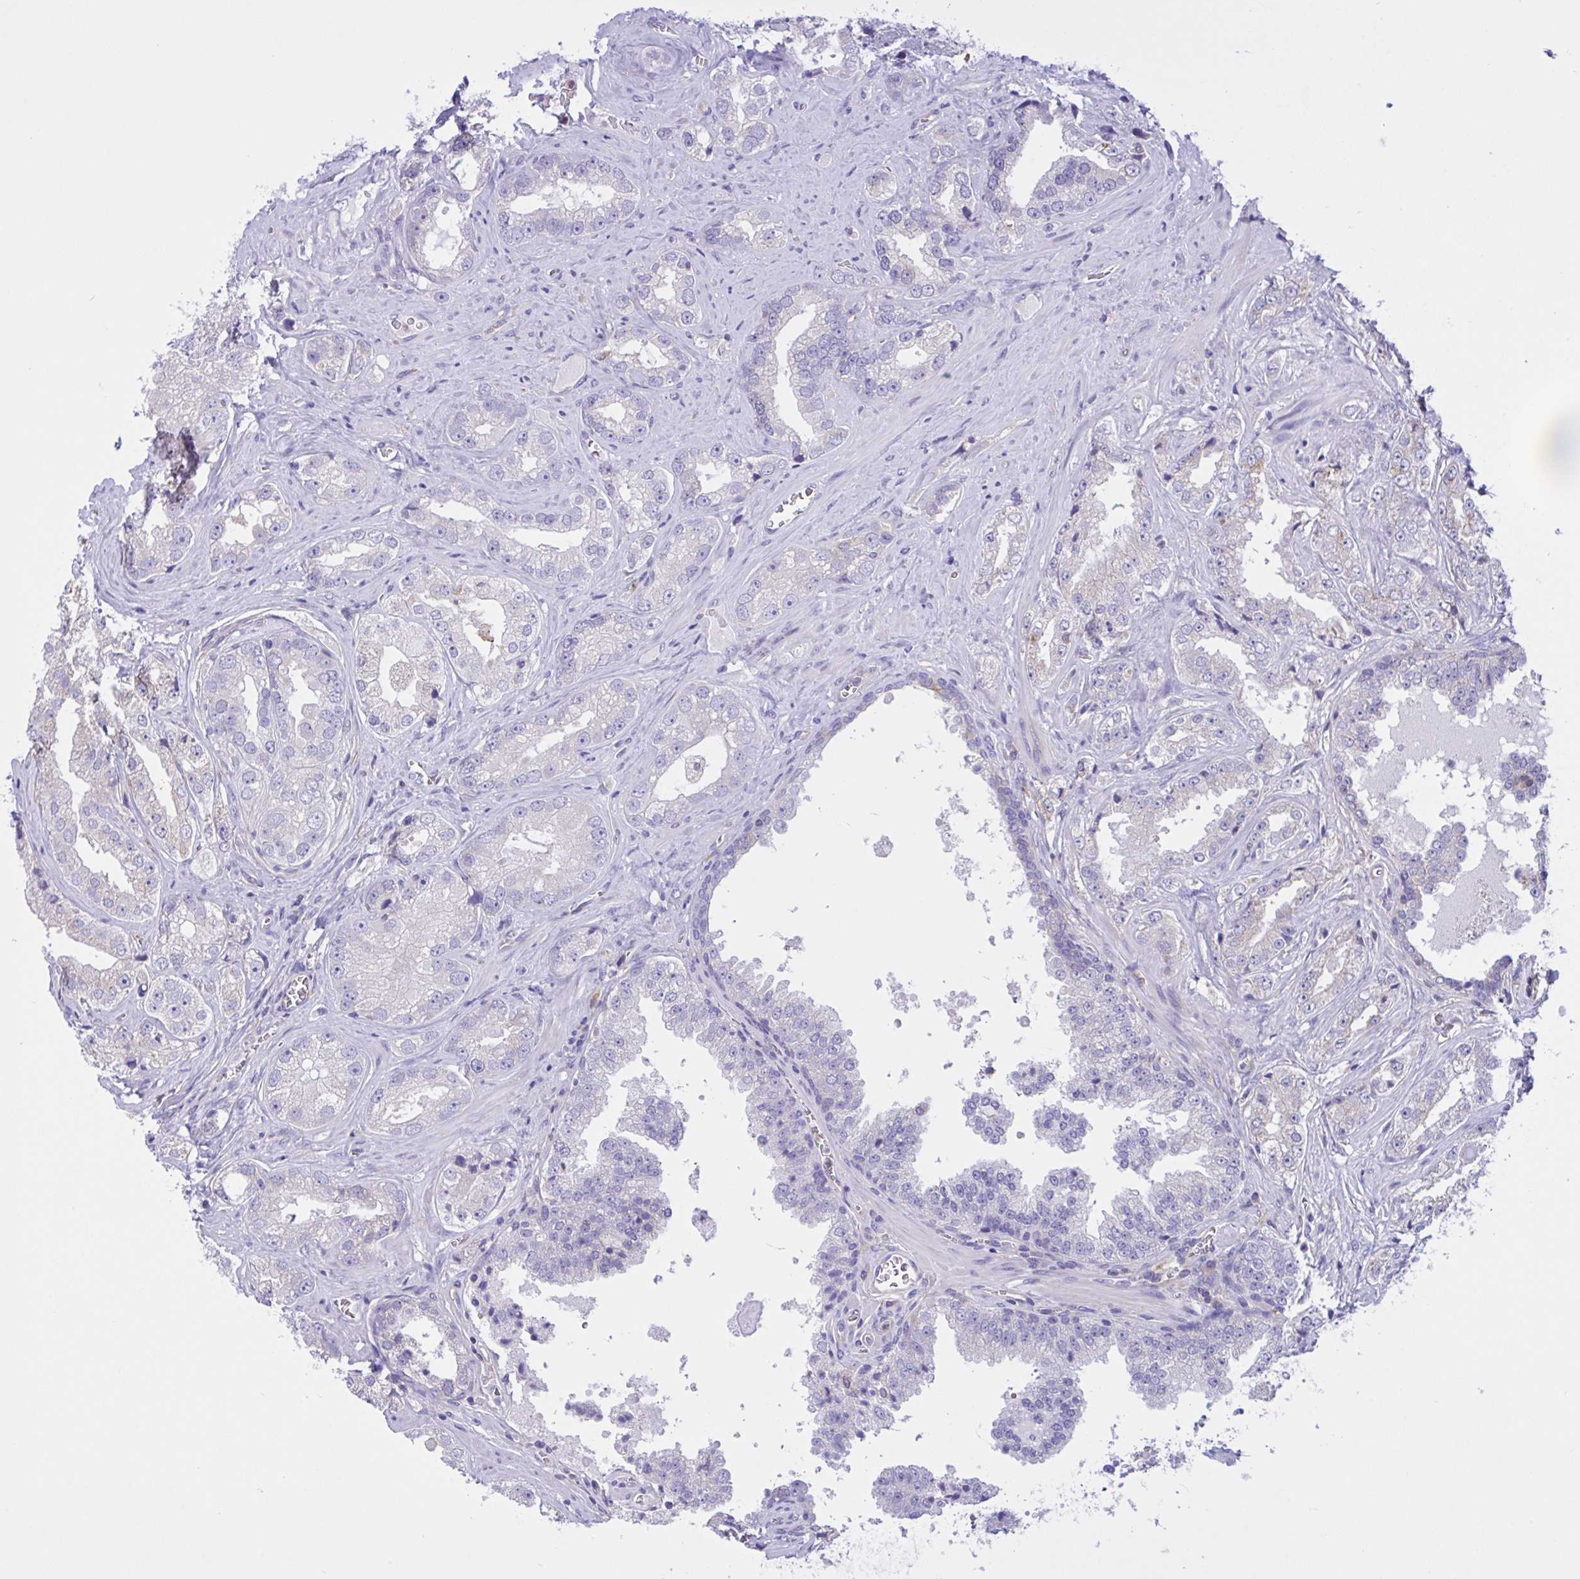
{"staining": {"intensity": "negative", "quantity": "none", "location": "none"}, "tissue": "prostate cancer", "cell_type": "Tumor cells", "image_type": "cancer", "snomed": [{"axis": "morphology", "description": "Adenocarcinoma, High grade"}, {"axis": "topography", "description": "Prostate"}], "caption": "This is an IHC image of prostate cancer (adenocarcinoma (high-grade)). There is no expression in tumor cells.", "gene": "OR51M1", "patient": {"sex": "male", "age": 67}}